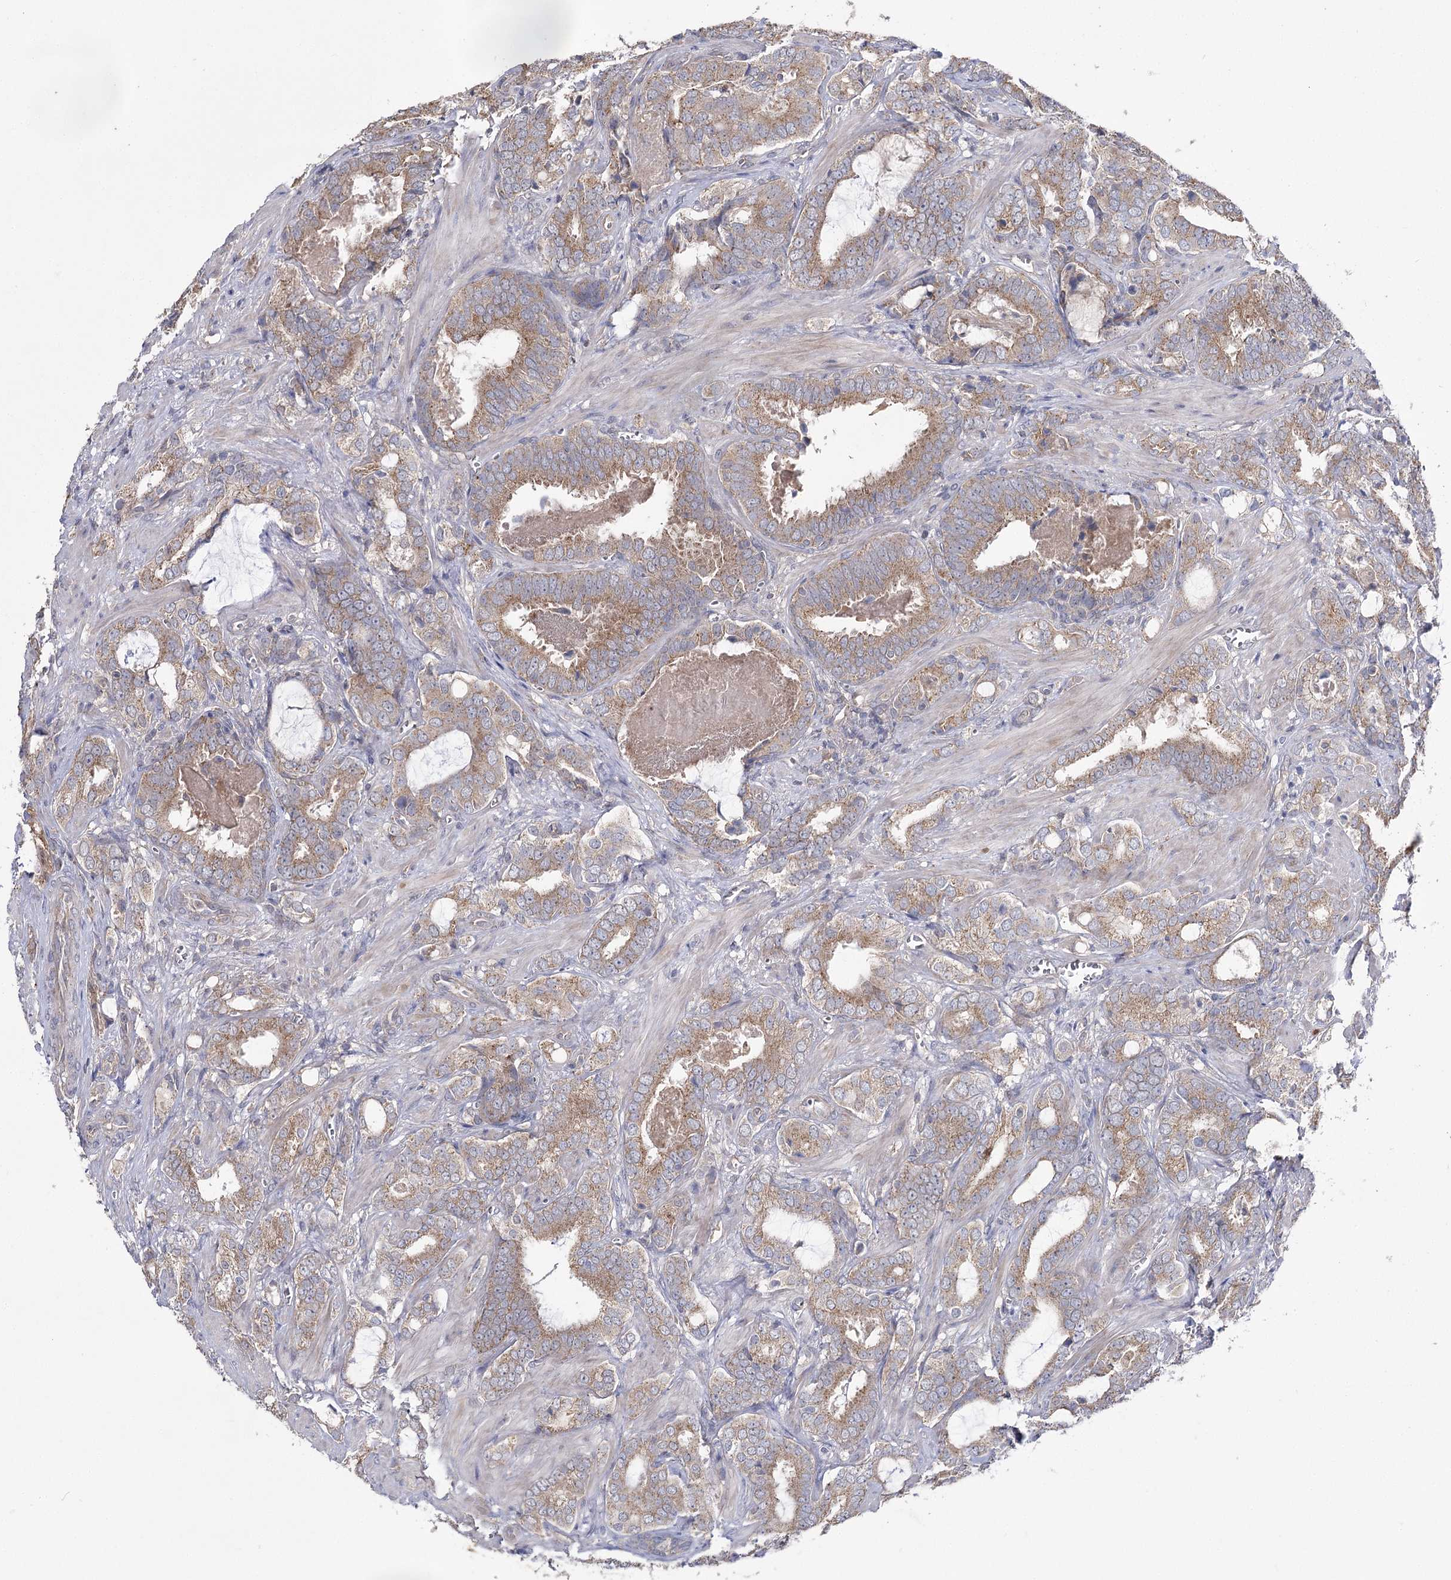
{"staining": {"intensity": "moderate", "quantity": ">75%", "location": "cytoplasmic/membranous"}, "tissue": "prostate cancer", "cell_type": "Tumor cells", "image_type": "cancer", "snomed": [{"axis": "morphology", "description": "Adenocarcinoma, High grade"}, {"axis": "topography", "description": "Prostate and seminal vesicle, NOS"}], "caption": "Human prostate adenocarcinoma (high-grade) stained for a protein (brown) reveals moderate cytoplasmic/membranous positive expression in approximately >75% of tumor cells.", "gene": "AURKC", "patient": {"sex": "male", "age": 67}}